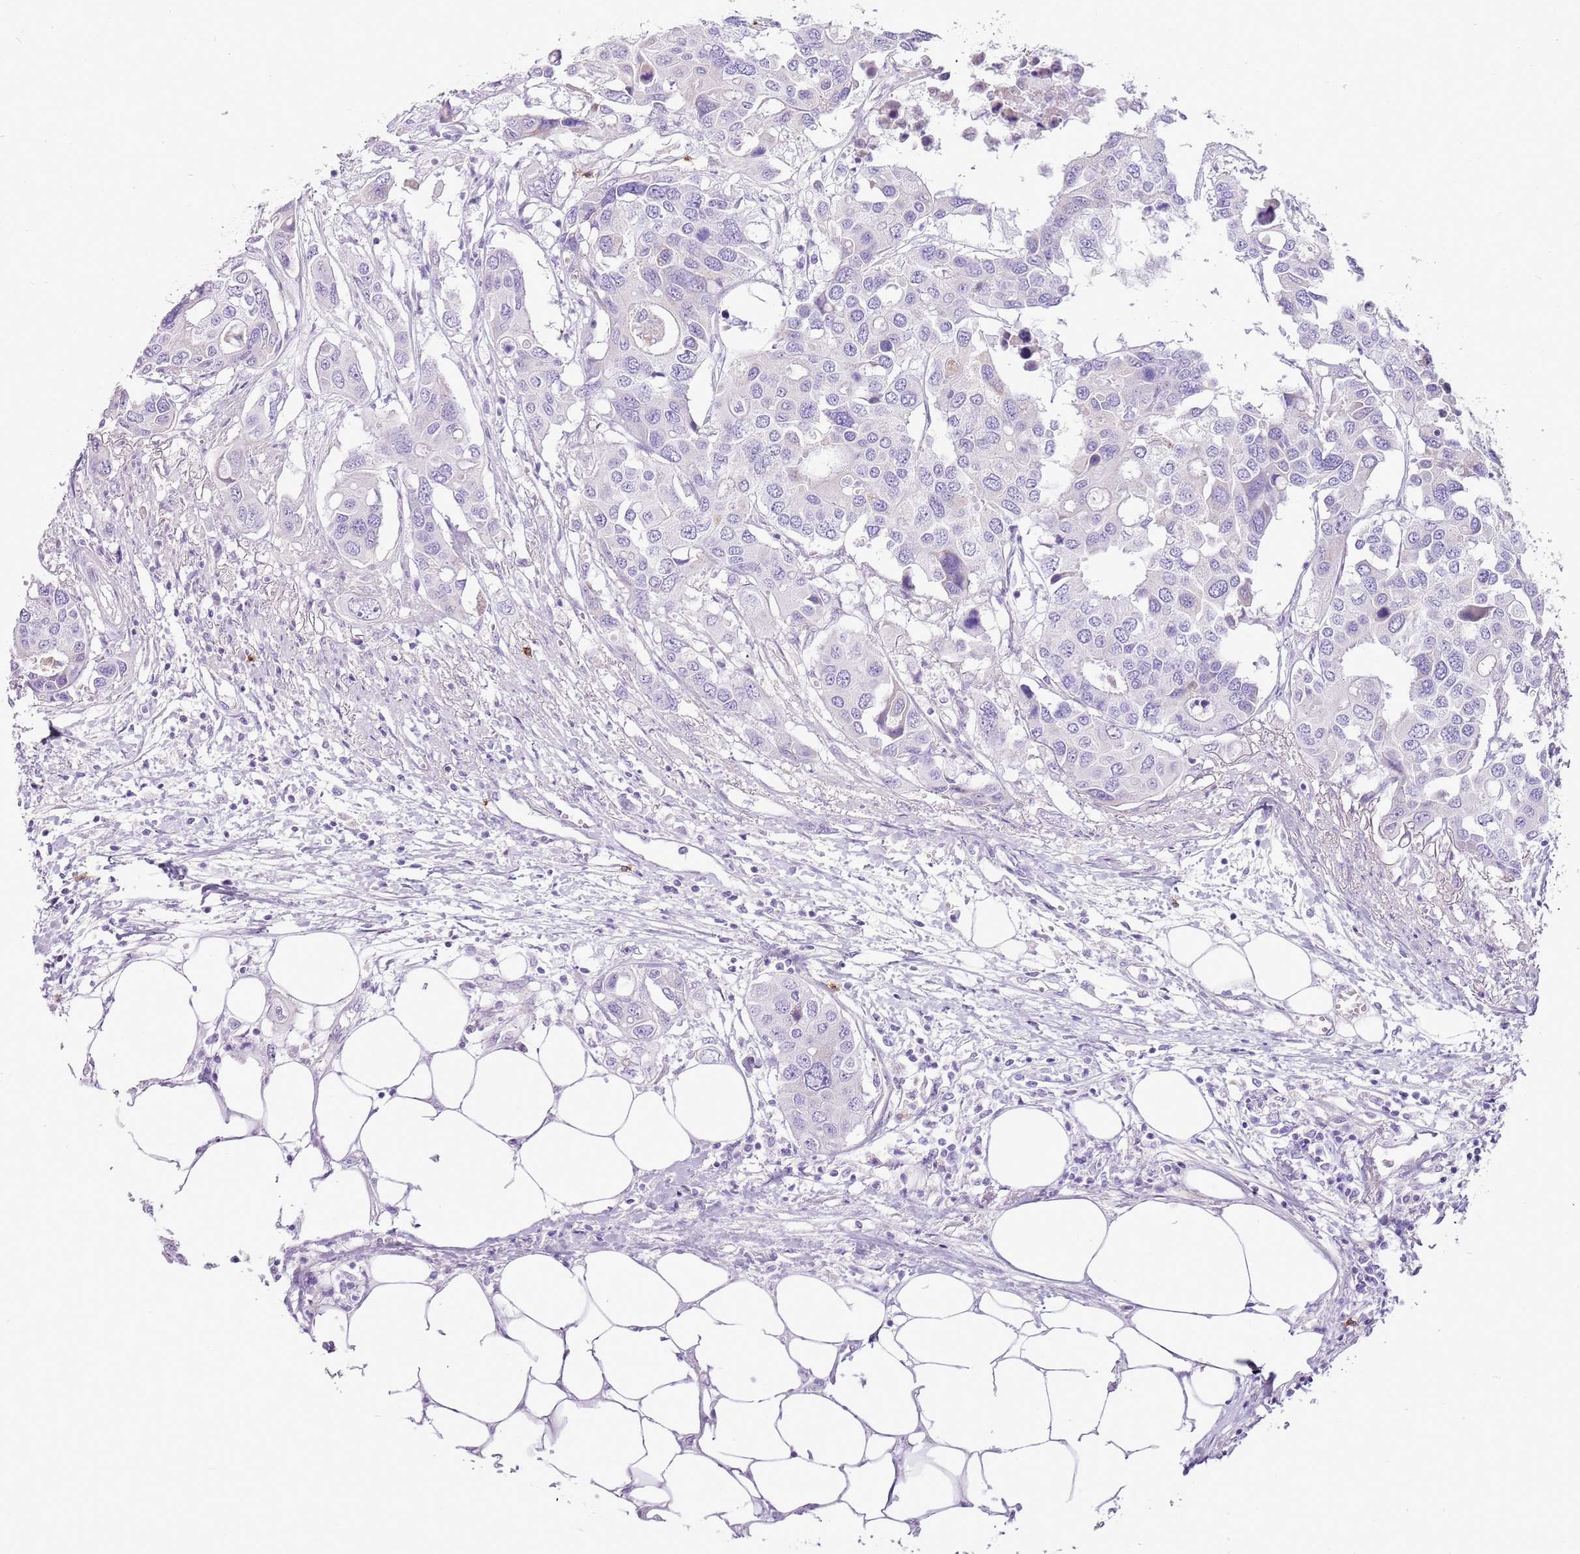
{"staining": {"intensity": "negative", "quantity": "none", "location": "none"}, "tissue": "colorectal cancer", "cell_type": "Tumor cells", "image_type": "cancer", "snomed": [{"axis": "morphology", "description": "Adenocarcinoma, NOS"}, {"axis": "topography", "description": "Colon"}], "caption": "Immunohistochemical staining of human colorectal adenocarcinoma exhibits no significant expression in tumor cells. (IHC, brightfield microscopy, high magnification).", "gene": "CD177", "patient": {"sex": "male", "age": 77}}